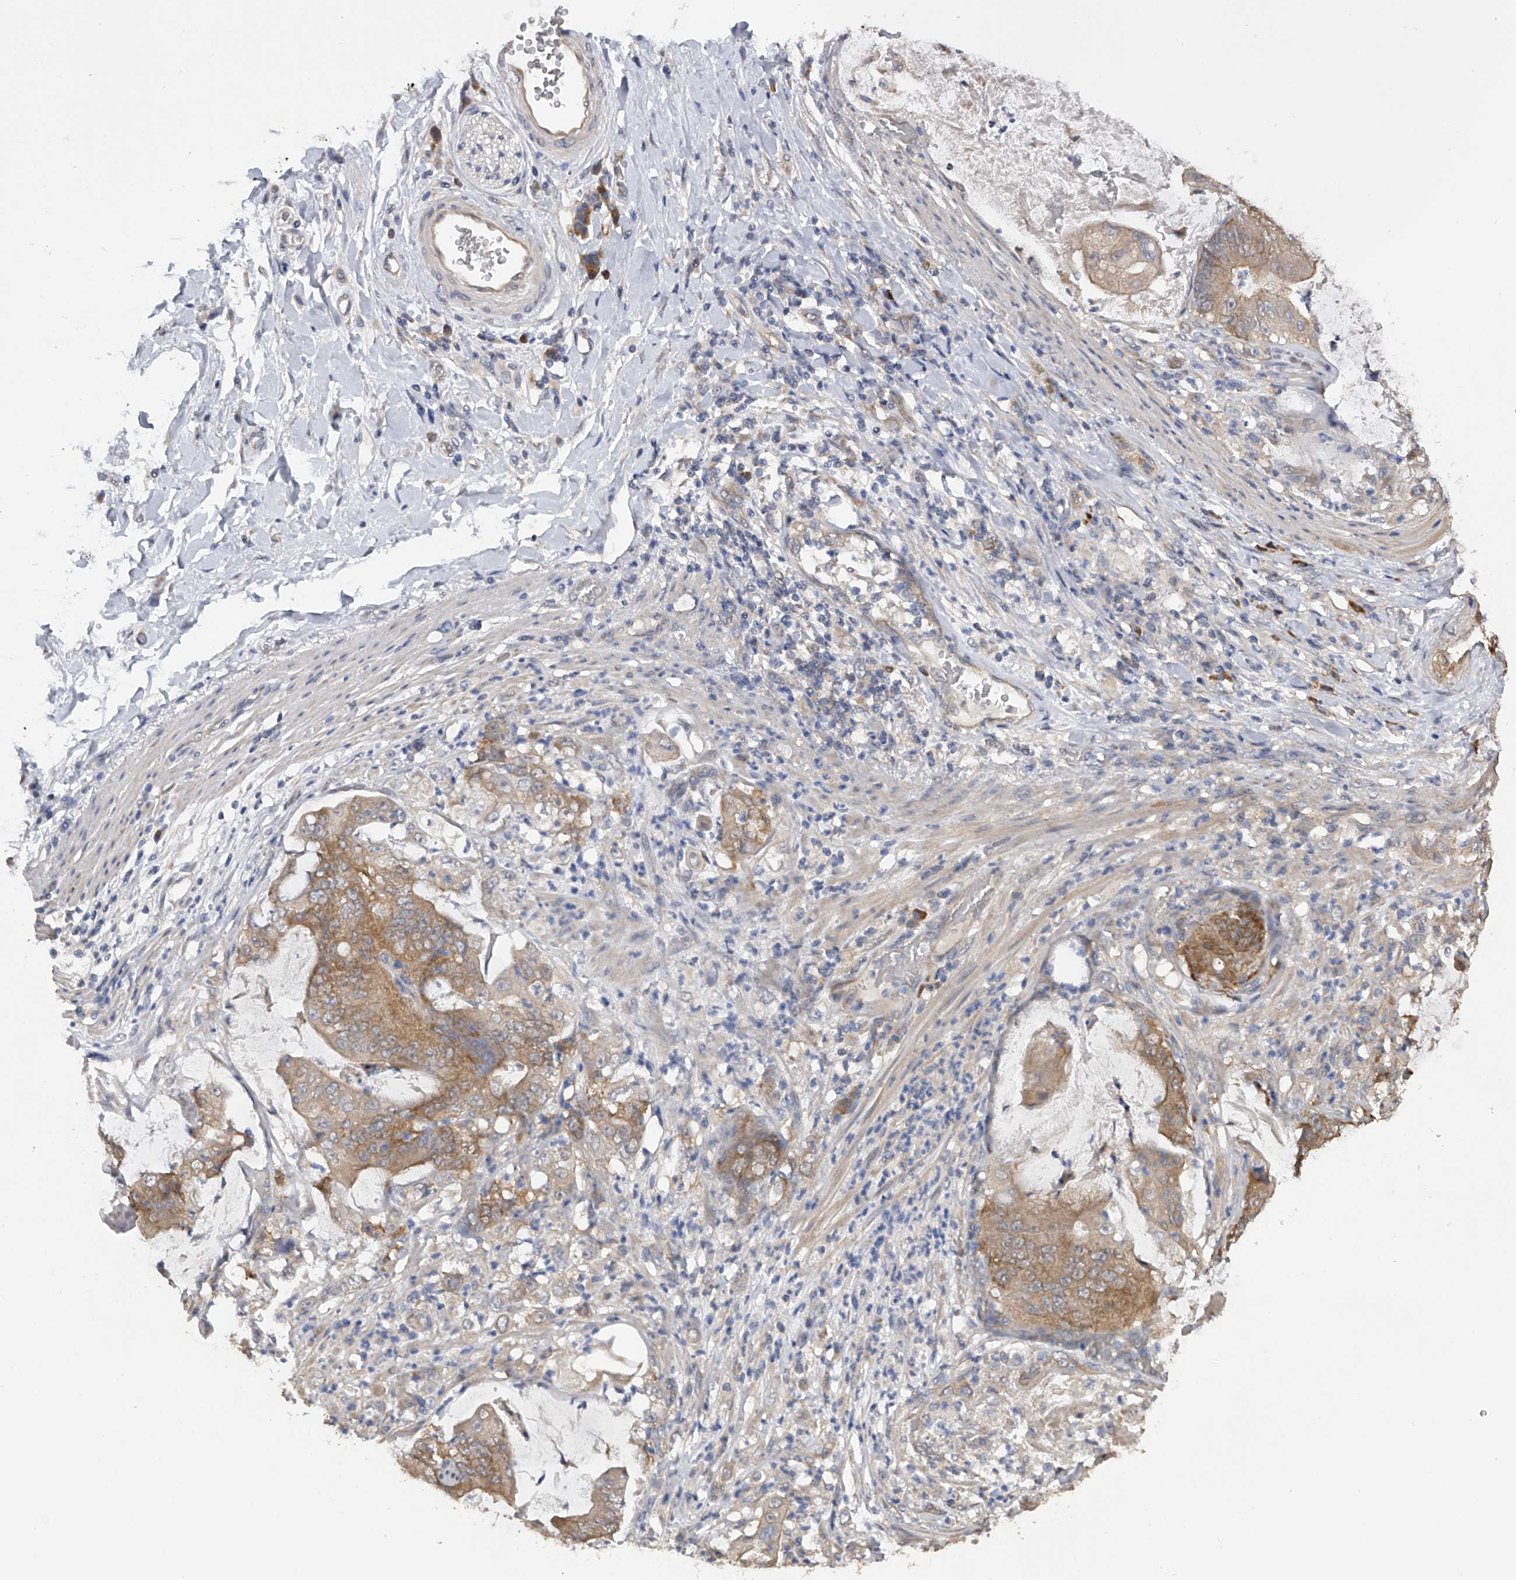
{"staining": {"intensity": "moderate", "quantity": "<25%", "location": "cytoplasmic/membranous"}, "tissue": "stomach cancer", "cell_type": "Tumor cells", "image_type": "cancer", "snomed": [{"axis": "morphology", "description": "Adenocarcinoma, NOS"}, {"axis": "topography", "description": "Stomach"}], "caption": "Immunohistochemical staining of adenocarcinoma (stomach) reveals low levels of moderate cytoplasmic/membranous protein positivity in approximately <25% of tumor cells.", "gene": "CFAP298", "patient": {"sex": "female", "age": 73}}